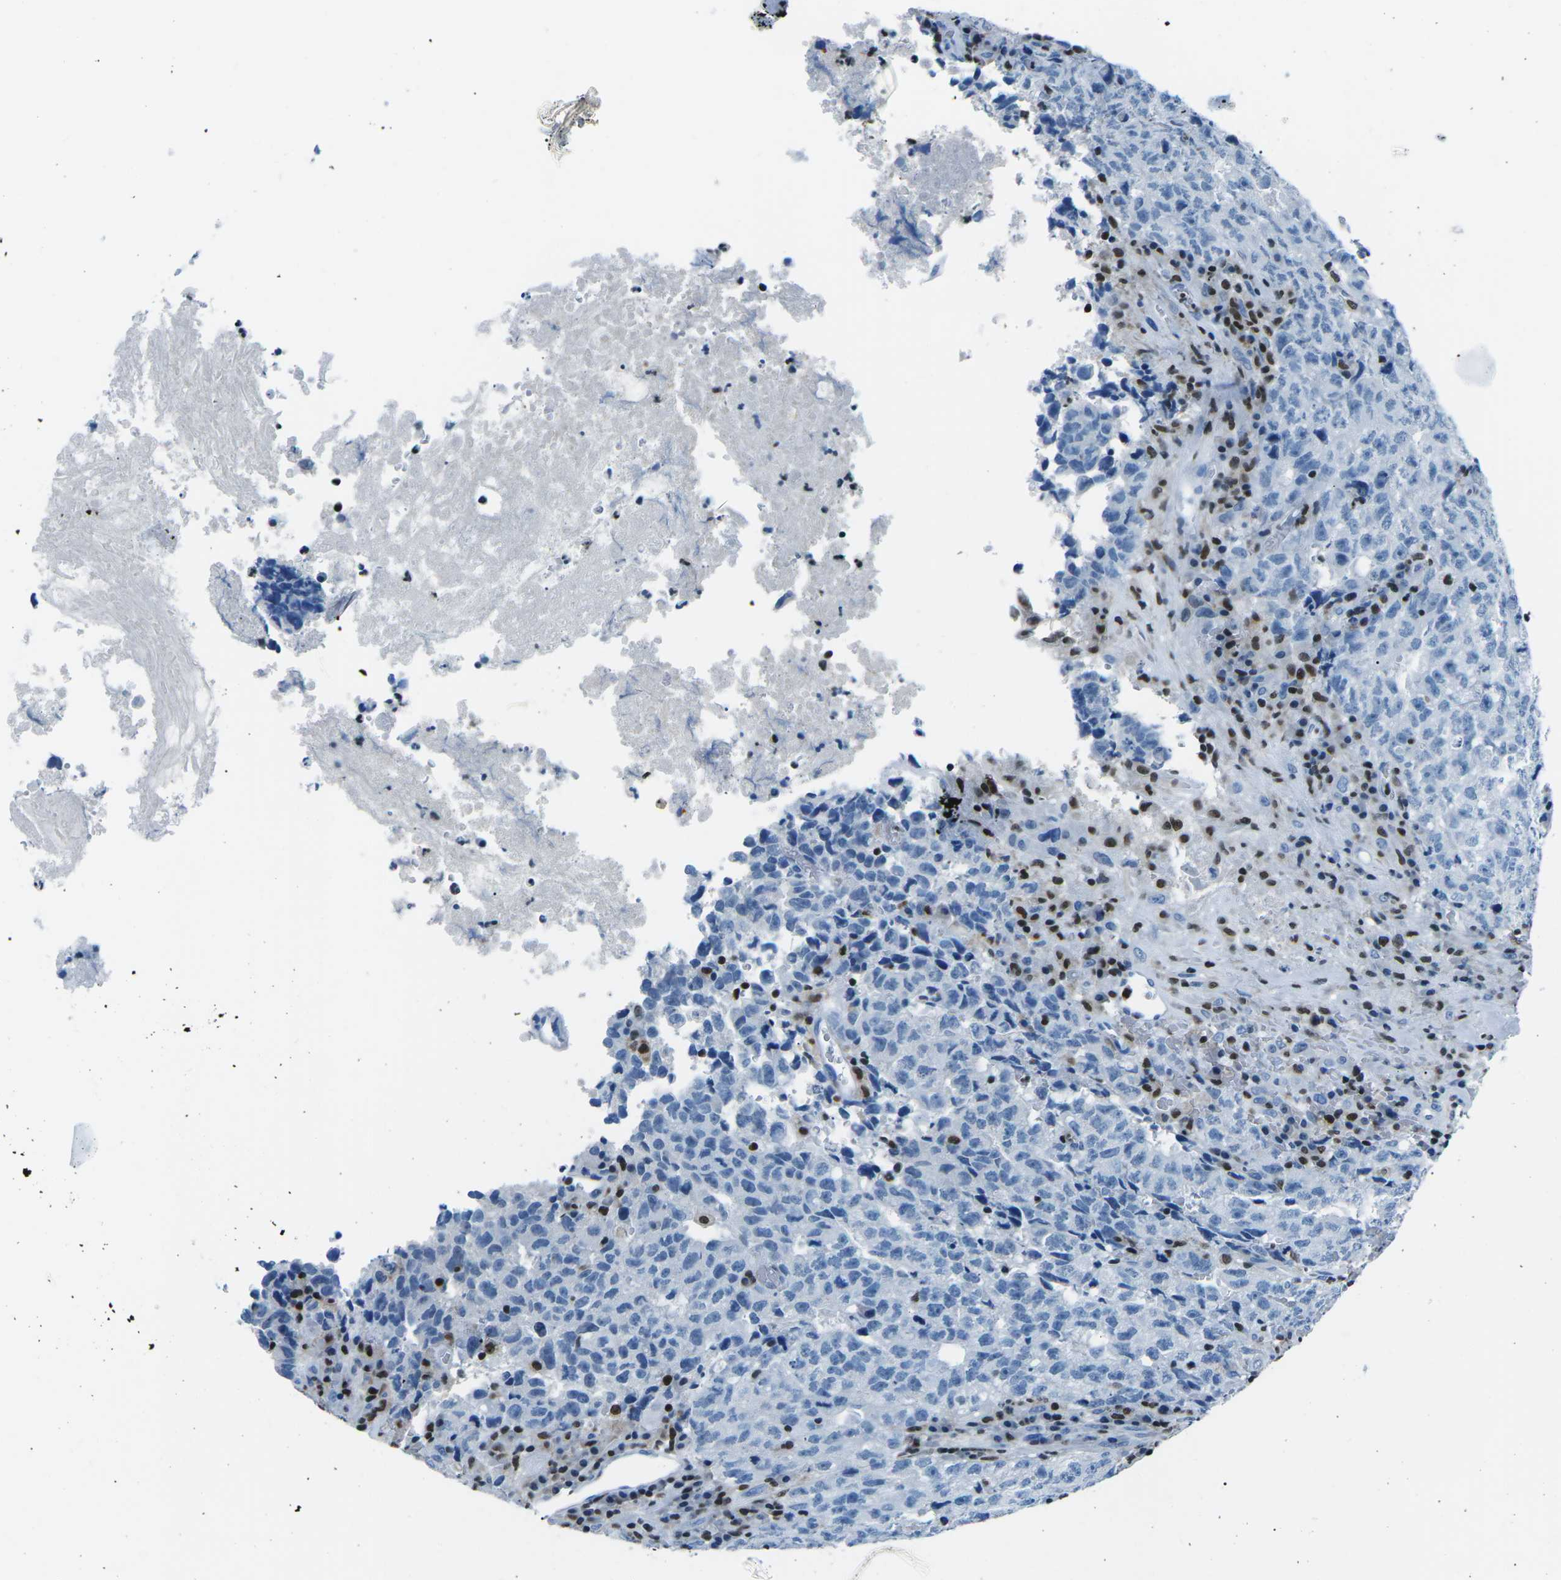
{"staining": {"intensity": "negative", "quantity": "none", "location": "none"}, "tissue": "testis cancer", "cell_type": "Tumor cells", "image_type": "cancer", "snomed": [{"axis": "morphology", "description": "Necrosis, NOS"}, {"axis": "morphology", "description": "Carcinoma, Embryonal, NOS"}, {"axis": "topography", "description": "Testis"}], "caption": "Photomicrograph shows no protein positivity in tumor cells of testis embryonal carcinoma tissue.", "gene": "CELF2", "patient": {"sex": "male", "age": 19}}